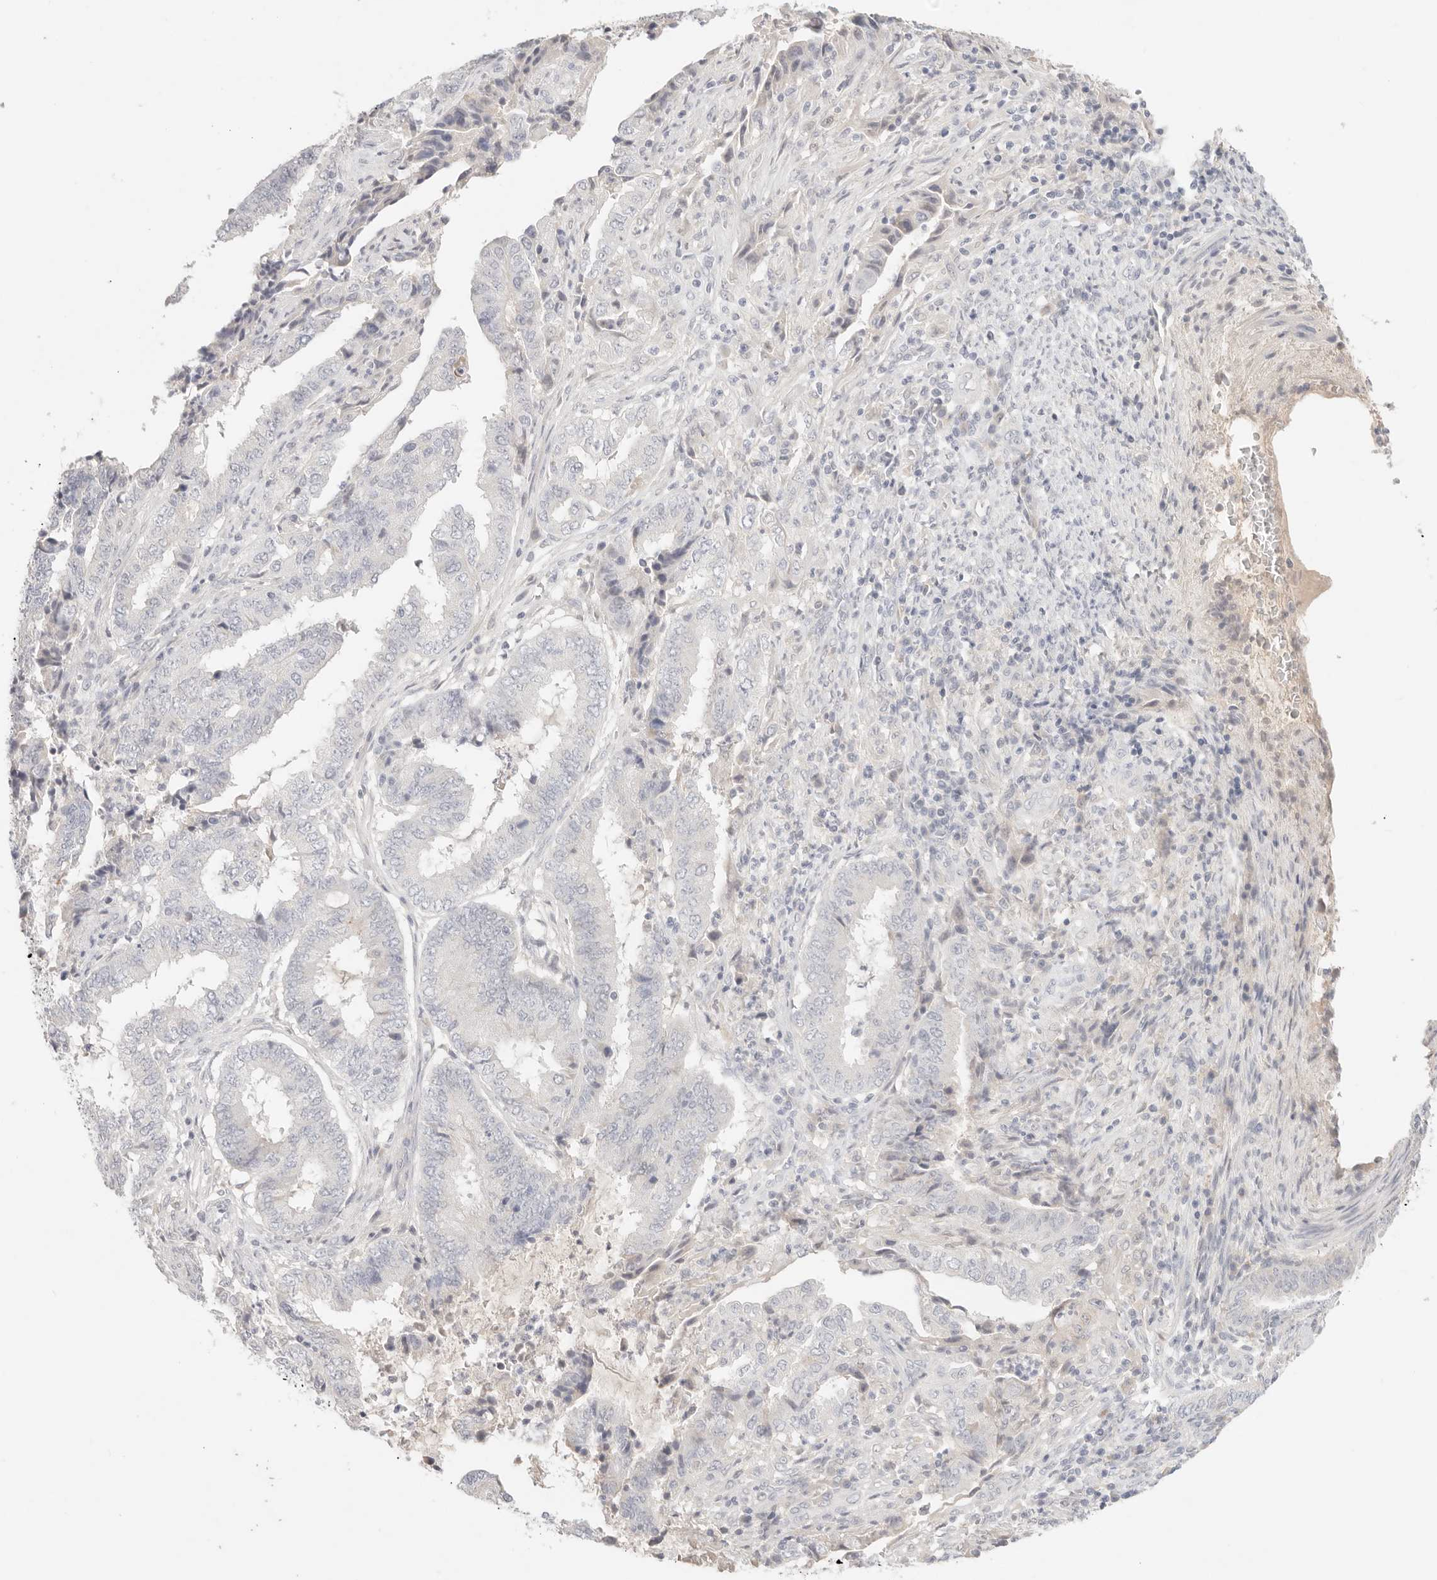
{"staining": {"intensity": "negative", "quantity": "none", "location": "none"}, "tissue": "endometrial cancer", "cell_type": "Tumor cells", "image_type": "cancer", "snomed": [{"axis": "morphology", "description": "Adenocarcinoma, NOS"}, {"axis": "topography", "description": "Endometrium"}], "caption": "A high-resolution image shows IHC staining of endometrial cancer (adenocarcinoma), which displays no significant expression in tumor cells.", "gene": "SPHK1", "patient": {"sex": "female", "age": 51}}